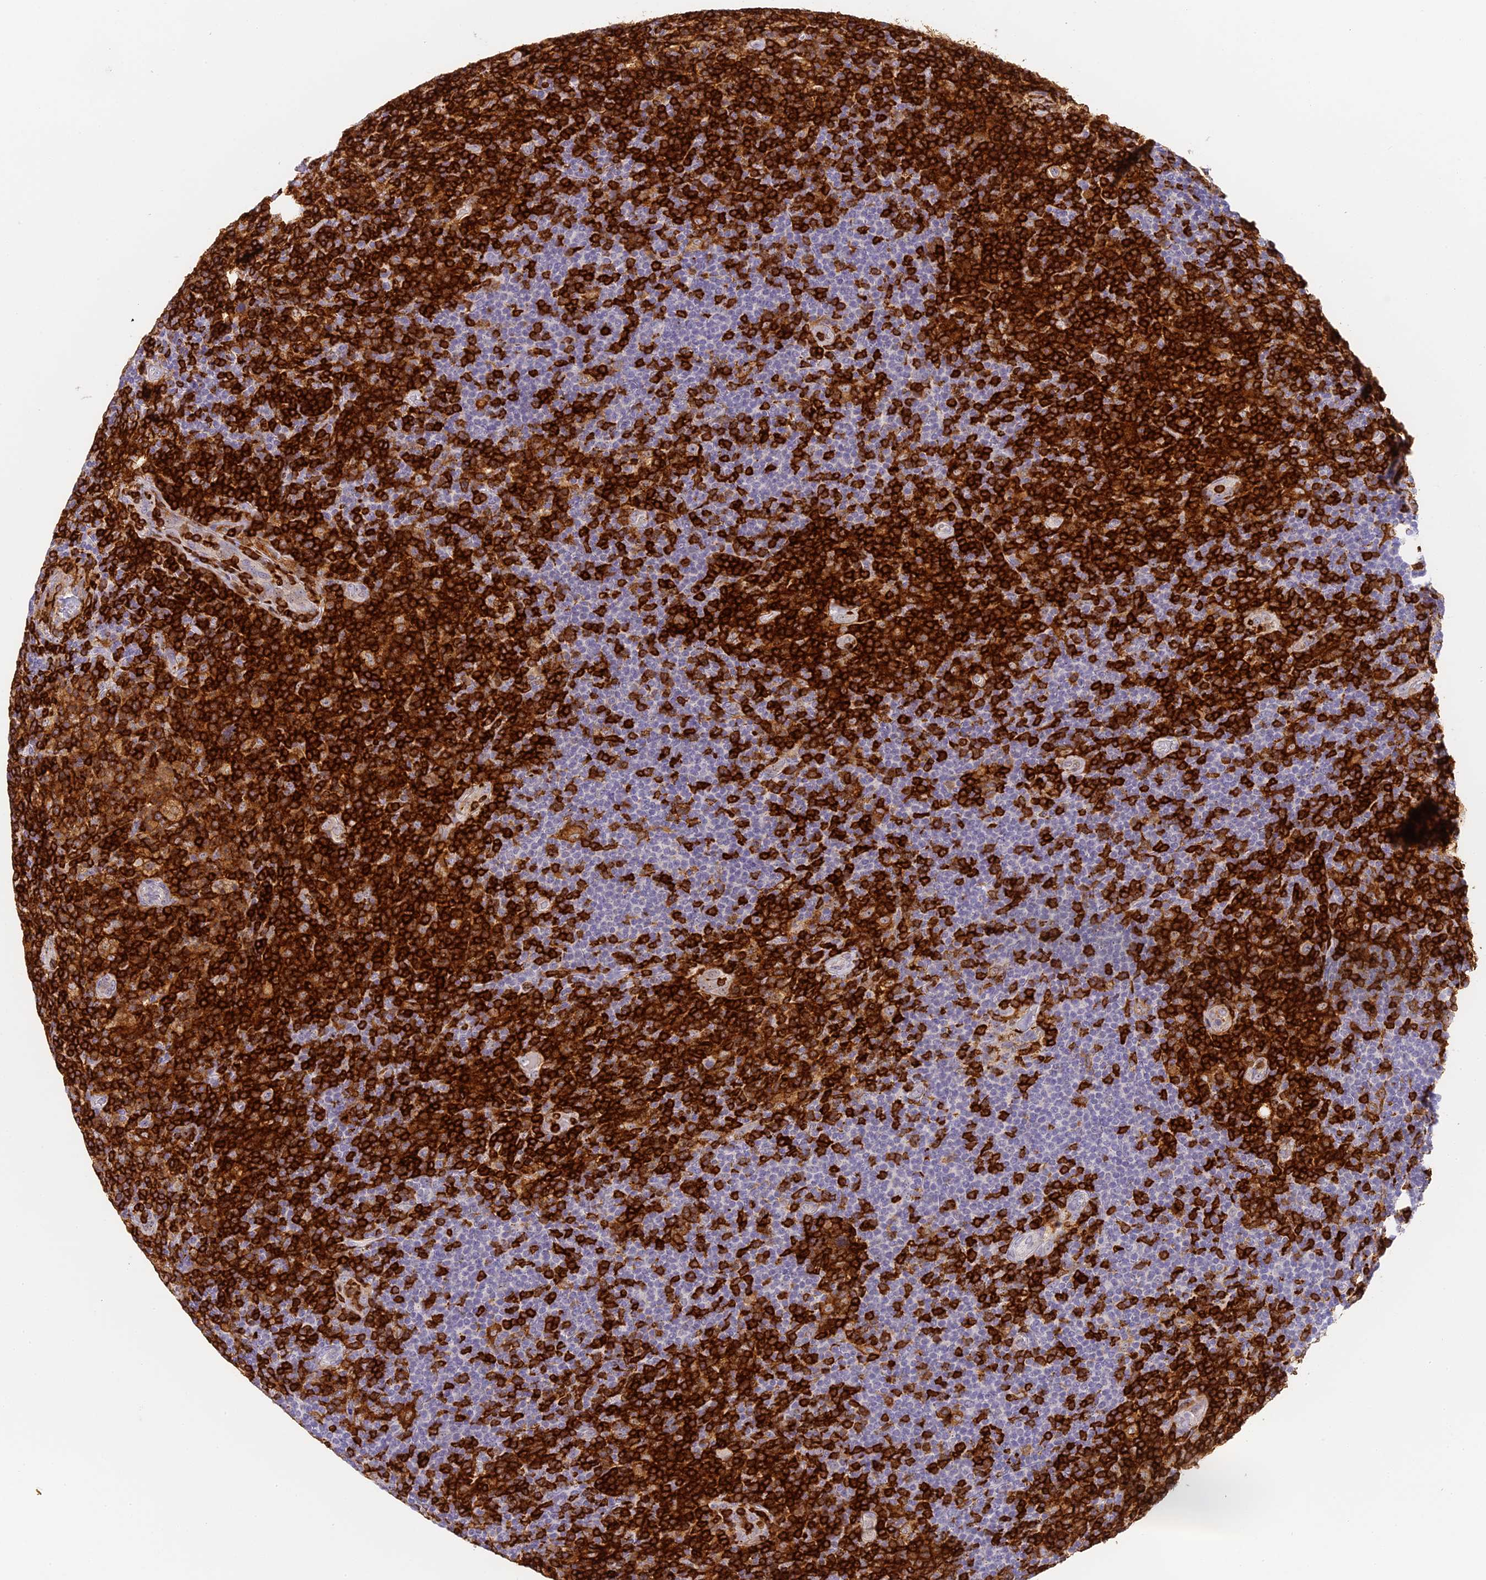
{"staining": {"intensity": "negative", "quantity": "none", "location": "none"}, "tissue": "lymphoma", "cell_type": "Tumor cells", "image_type": "cancer", "snomed": [{"axis": "morphology", "description": "Hodgkin's disease, NOS"}, {"axis": "topography", "description": "Lymph node"}], "caption": "DAB immunohistochemical staining of human Hodgkin's disease displays no significant positivity in tumor cells.", "gene": "FYB1", "patient": {"sex": "female", "age": 57}}